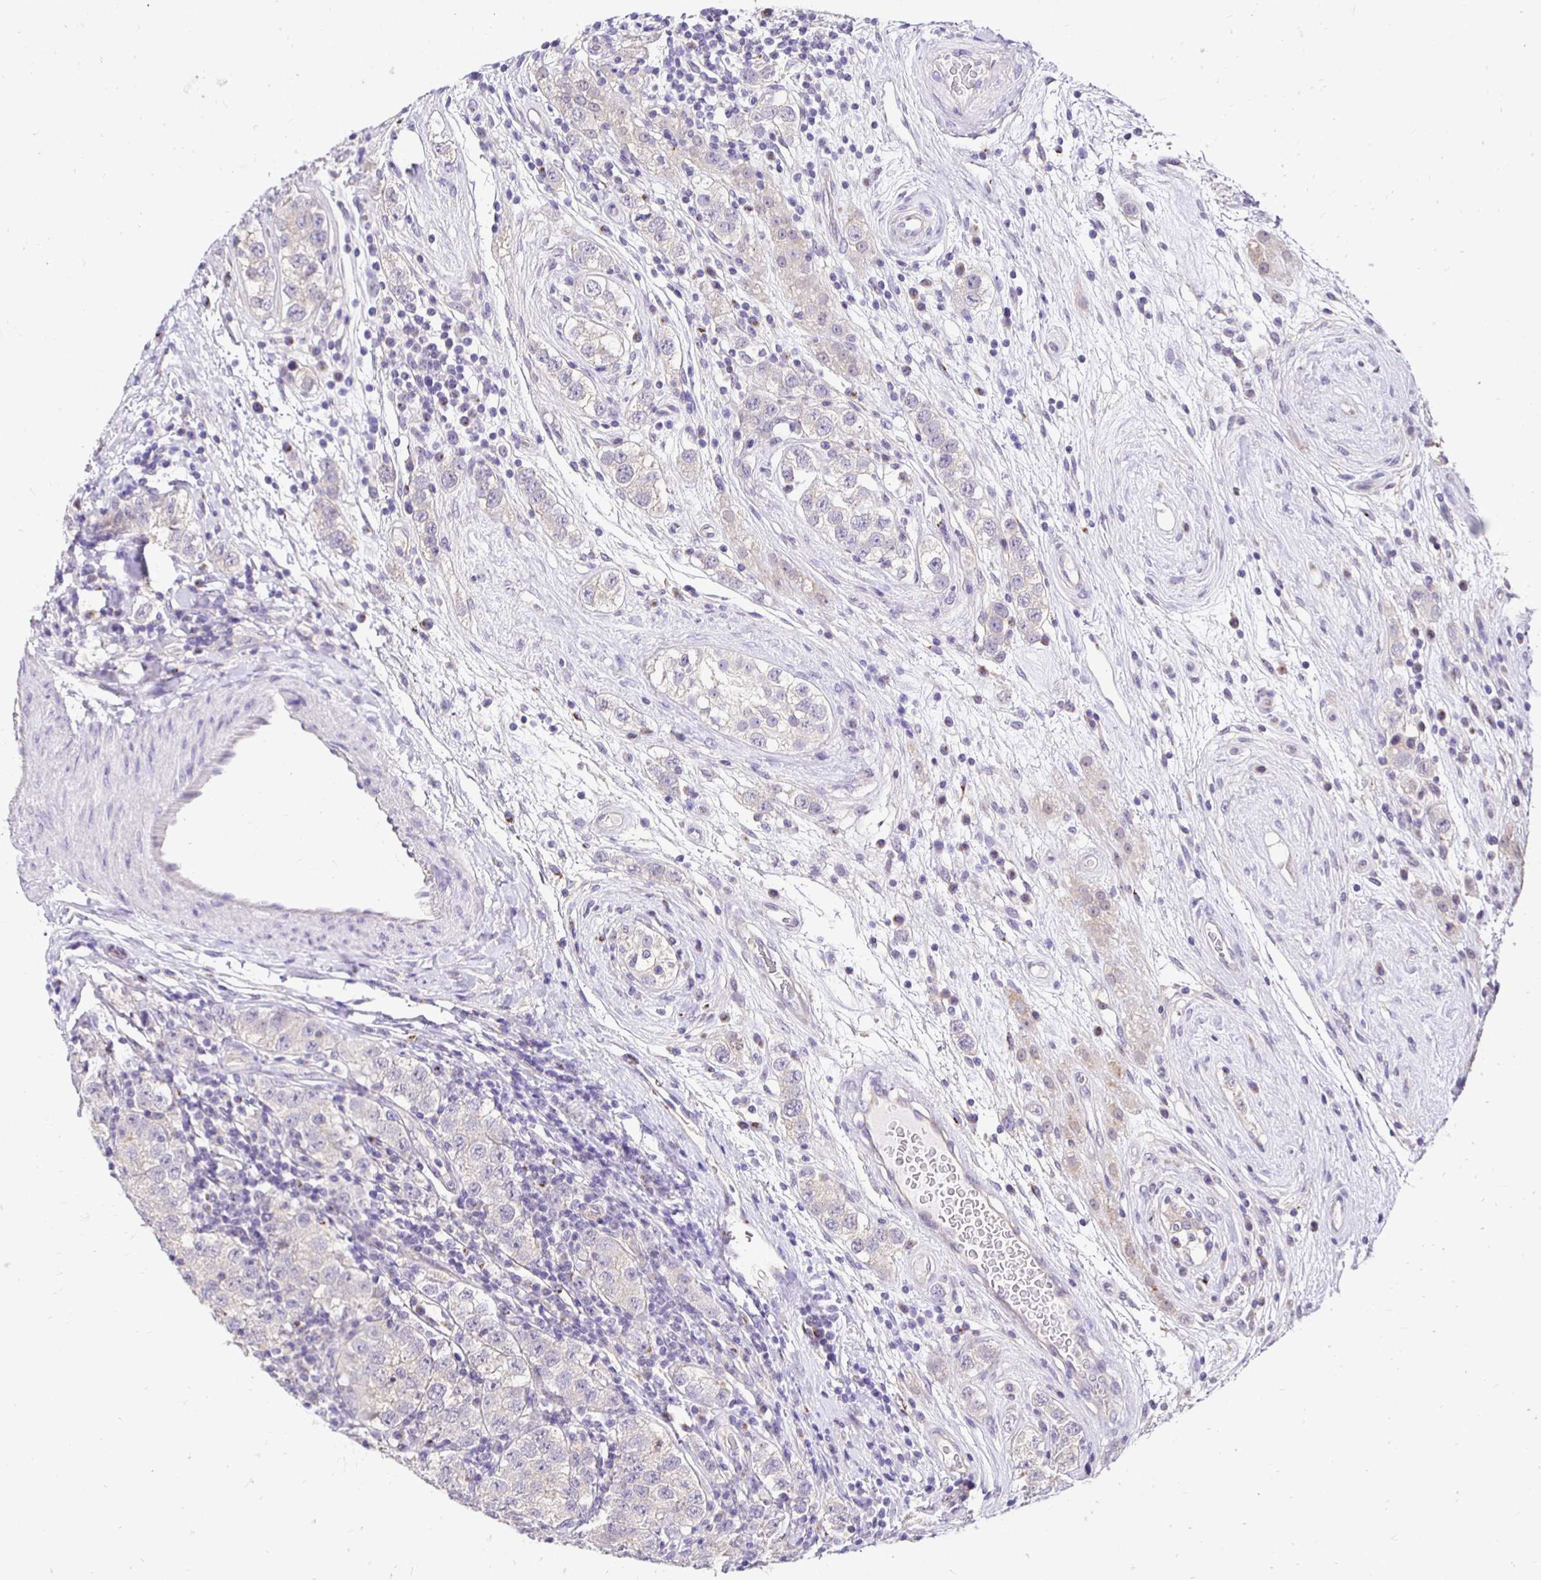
{"staining": {"intensity": "negative", "quantity": "none", "location": "none"}, "tissue": "testis cancer", "cell_type": "Tumor cells", "image_type": "cancer", "snomed": [{"axis": "morphology", "description": "Seminoma, NOS"}, {"axis": "topography", "description": "Testis"}], "caption": "This is an immunohistochemistry photomicrograph of human testis seminoma. There is no positivity in tumor cells.", "gene": "SLC9A1", "patient": {"sex": "male", "age": 34}}